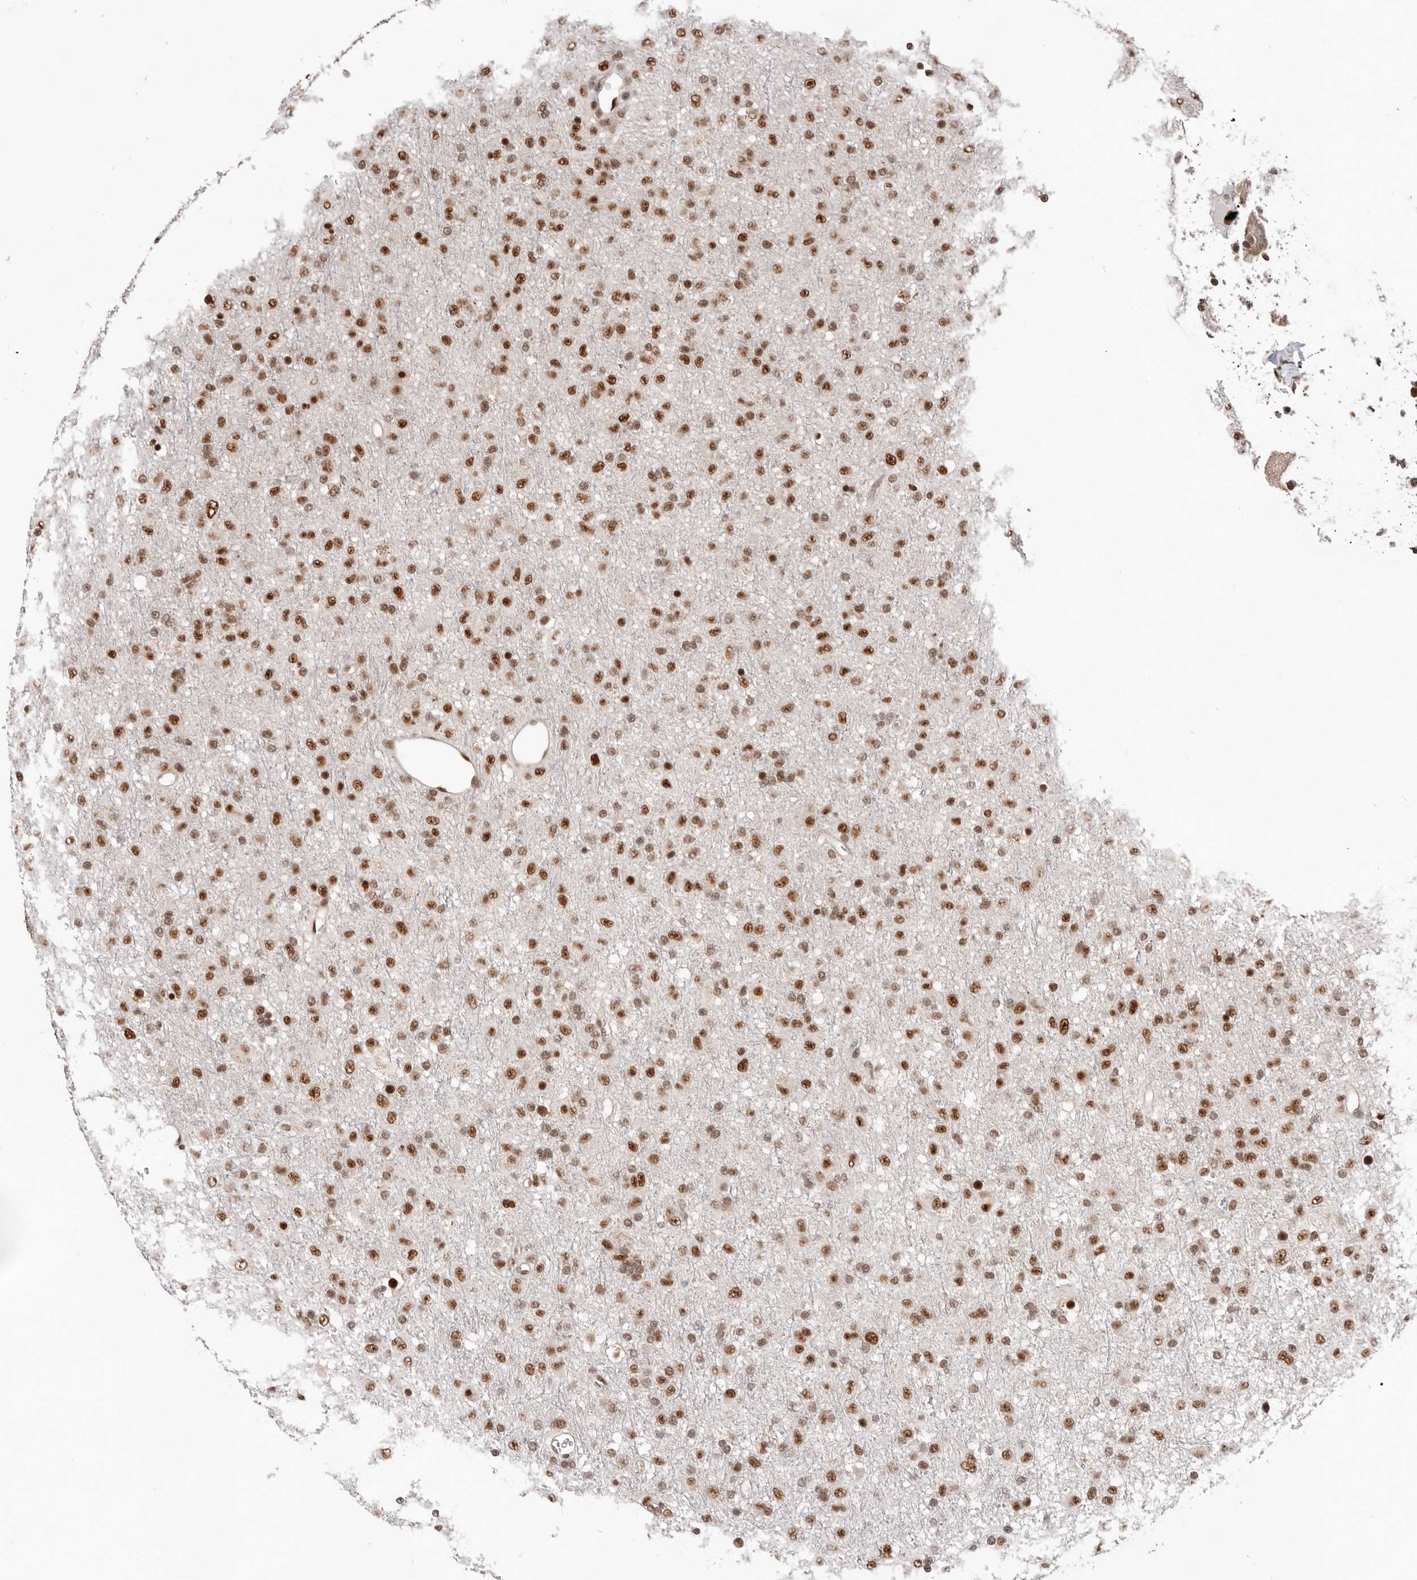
{"staining": {"intensity": "moderate", "quantity": ">75%", "location": "nuclear"}, "tissue": "glioma", "cell_type": "Tumor cells", "image_type": "cancer", "snomed": [{"axis": "morphology", "description": "Glioma, malignant, Low grade"}, {"axis": "topography", "description": "Brain"}], "caption": "IHC photomicrograph of neoplastic tissue: human malignant low-grade glioma stained using immunohistochemistry (IHC) shows medium levels of moderate protein expression localized specifically in the nuclear of tumor cells, appearing as a nuclear brown color.", "gene": "CHTOP", "patient": {"sex": "male", "age": 65}}